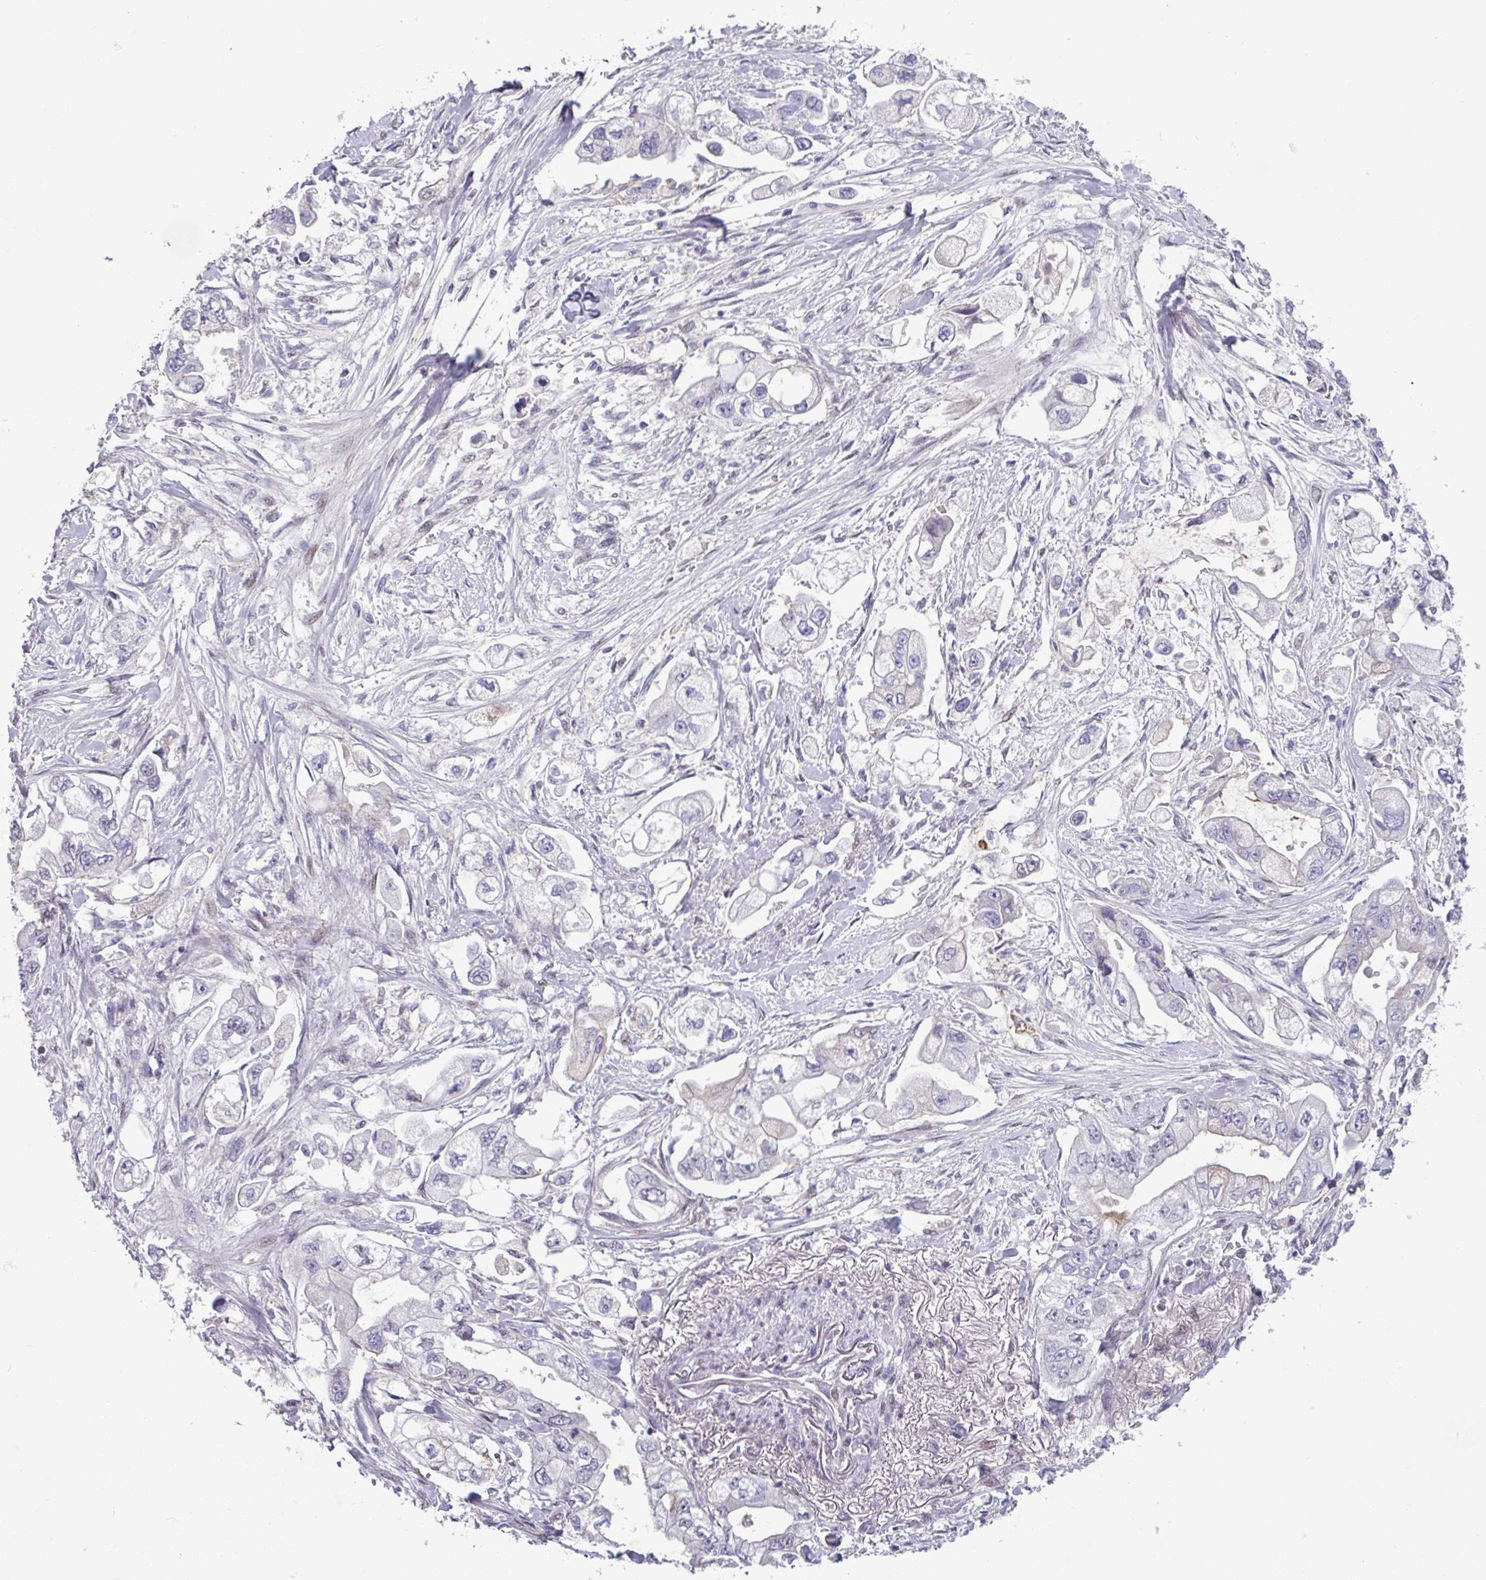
{"staining": {"intensity": "negative", "quantity": "none", "location": "none"}, "tissue": "stomach cancer", "cell_type": "Tumor cells", "image_type": "cancer", "snomed": [{"axis": "morphology", "description": "Adenocarcinoma, NOS"}, {"axis": "topography", "description": "Stomach"}], "caption": "DAB (3,3'-diaminobenzidine) immunohistochemical staining of stomach cancer (adenocarcinoma) demonstrates no significant expression in tumor cells.", "gene": "ZNF575", "patient": {"sex": "male", "age": 62}}